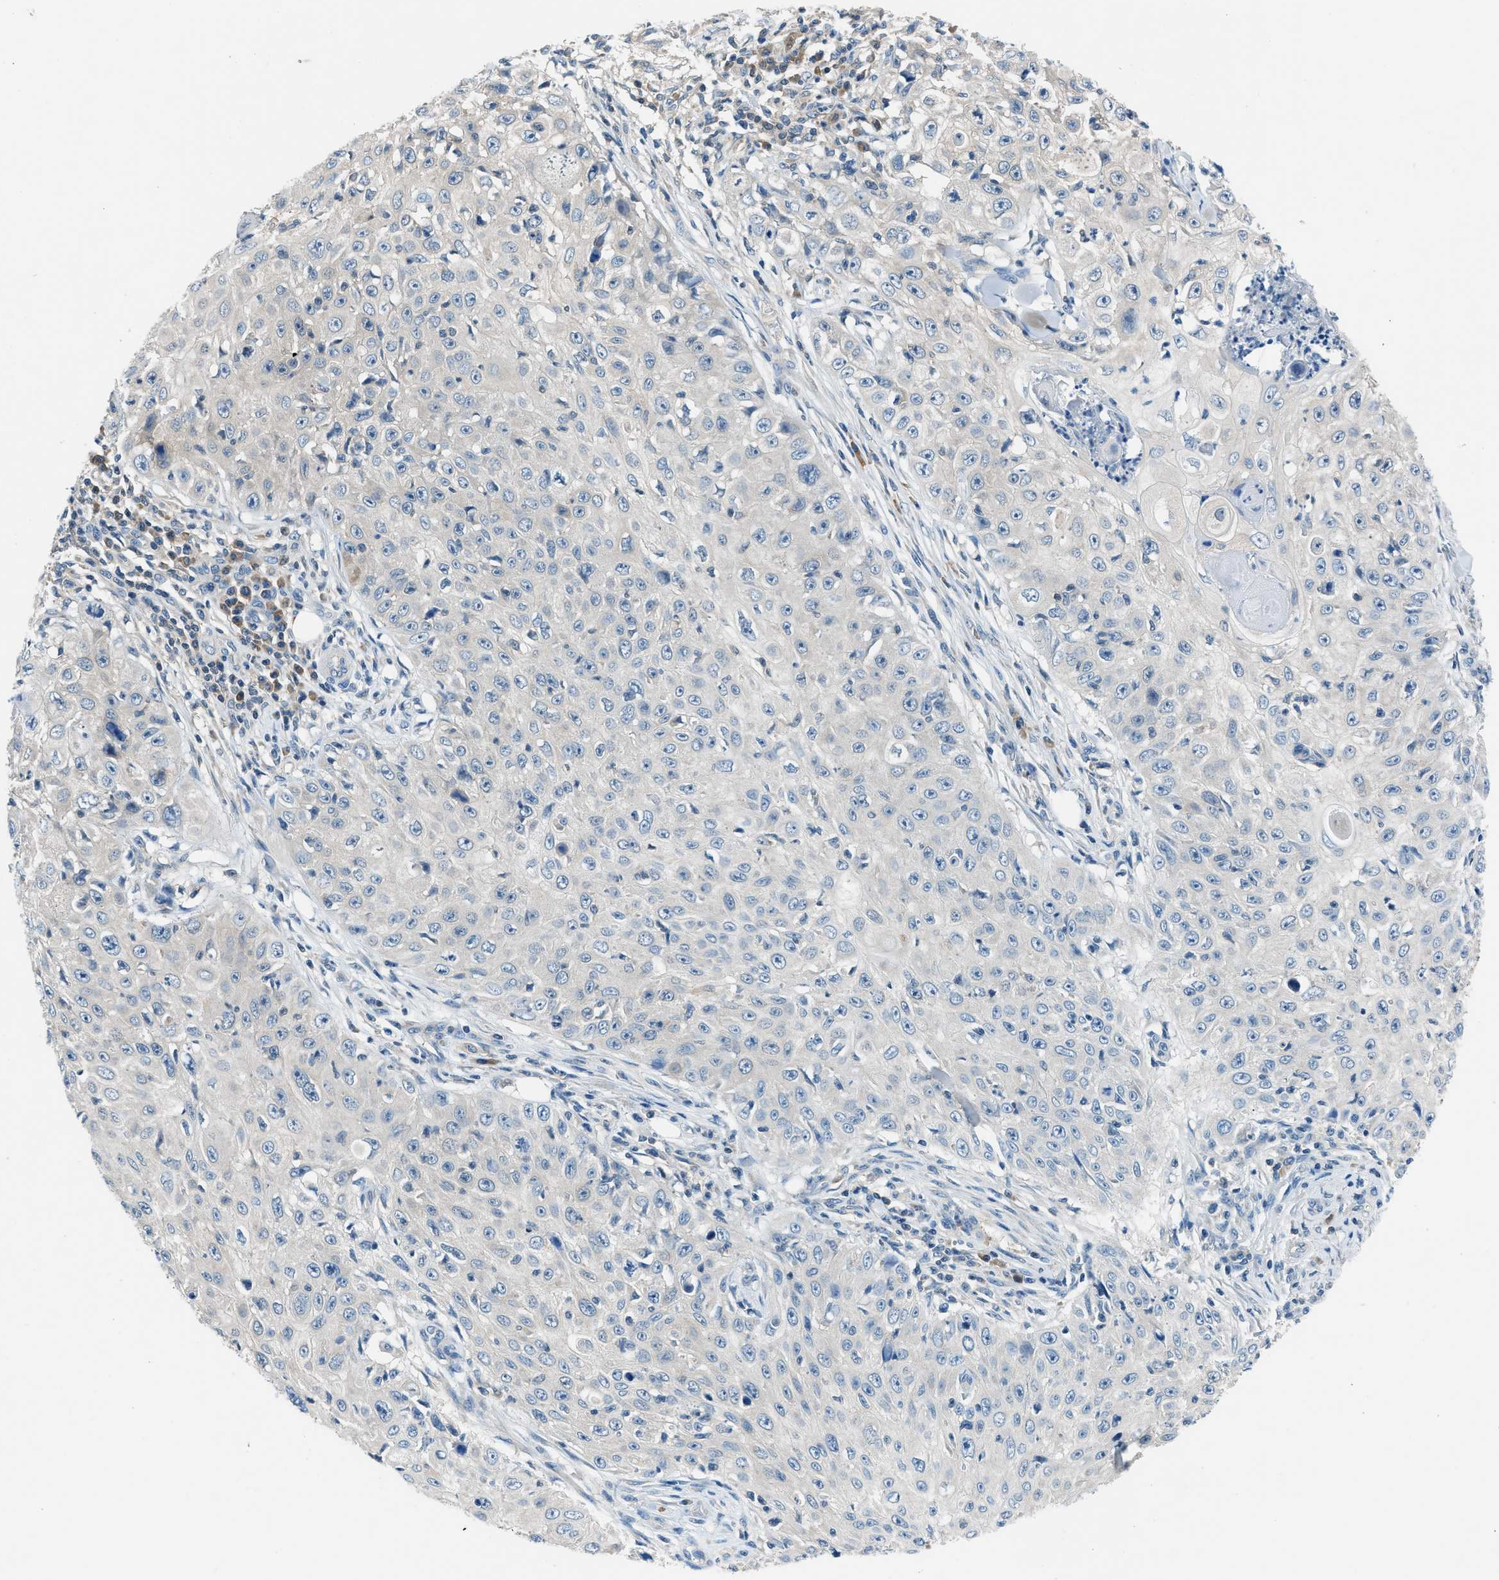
{"staining": {"intensity": "negative", "quantity": "none", "location": "none"}, "tissue": "skin cancer", "cell_type": "Tumor cells", "image_type": "cancer", "snomed": [{"axis": "morphology", "description": "Squamous cell carcinoma, NOS"}, {"axis": "topography", "description": "Skin"}], "caption": "DAB immunohistochemical staining of human skin cancer (squamous cell carcinoma) demonstrates no significant staining in tumor cells.", "gene": "ACP1", "patient": {"sex": "male", "age": 86}}